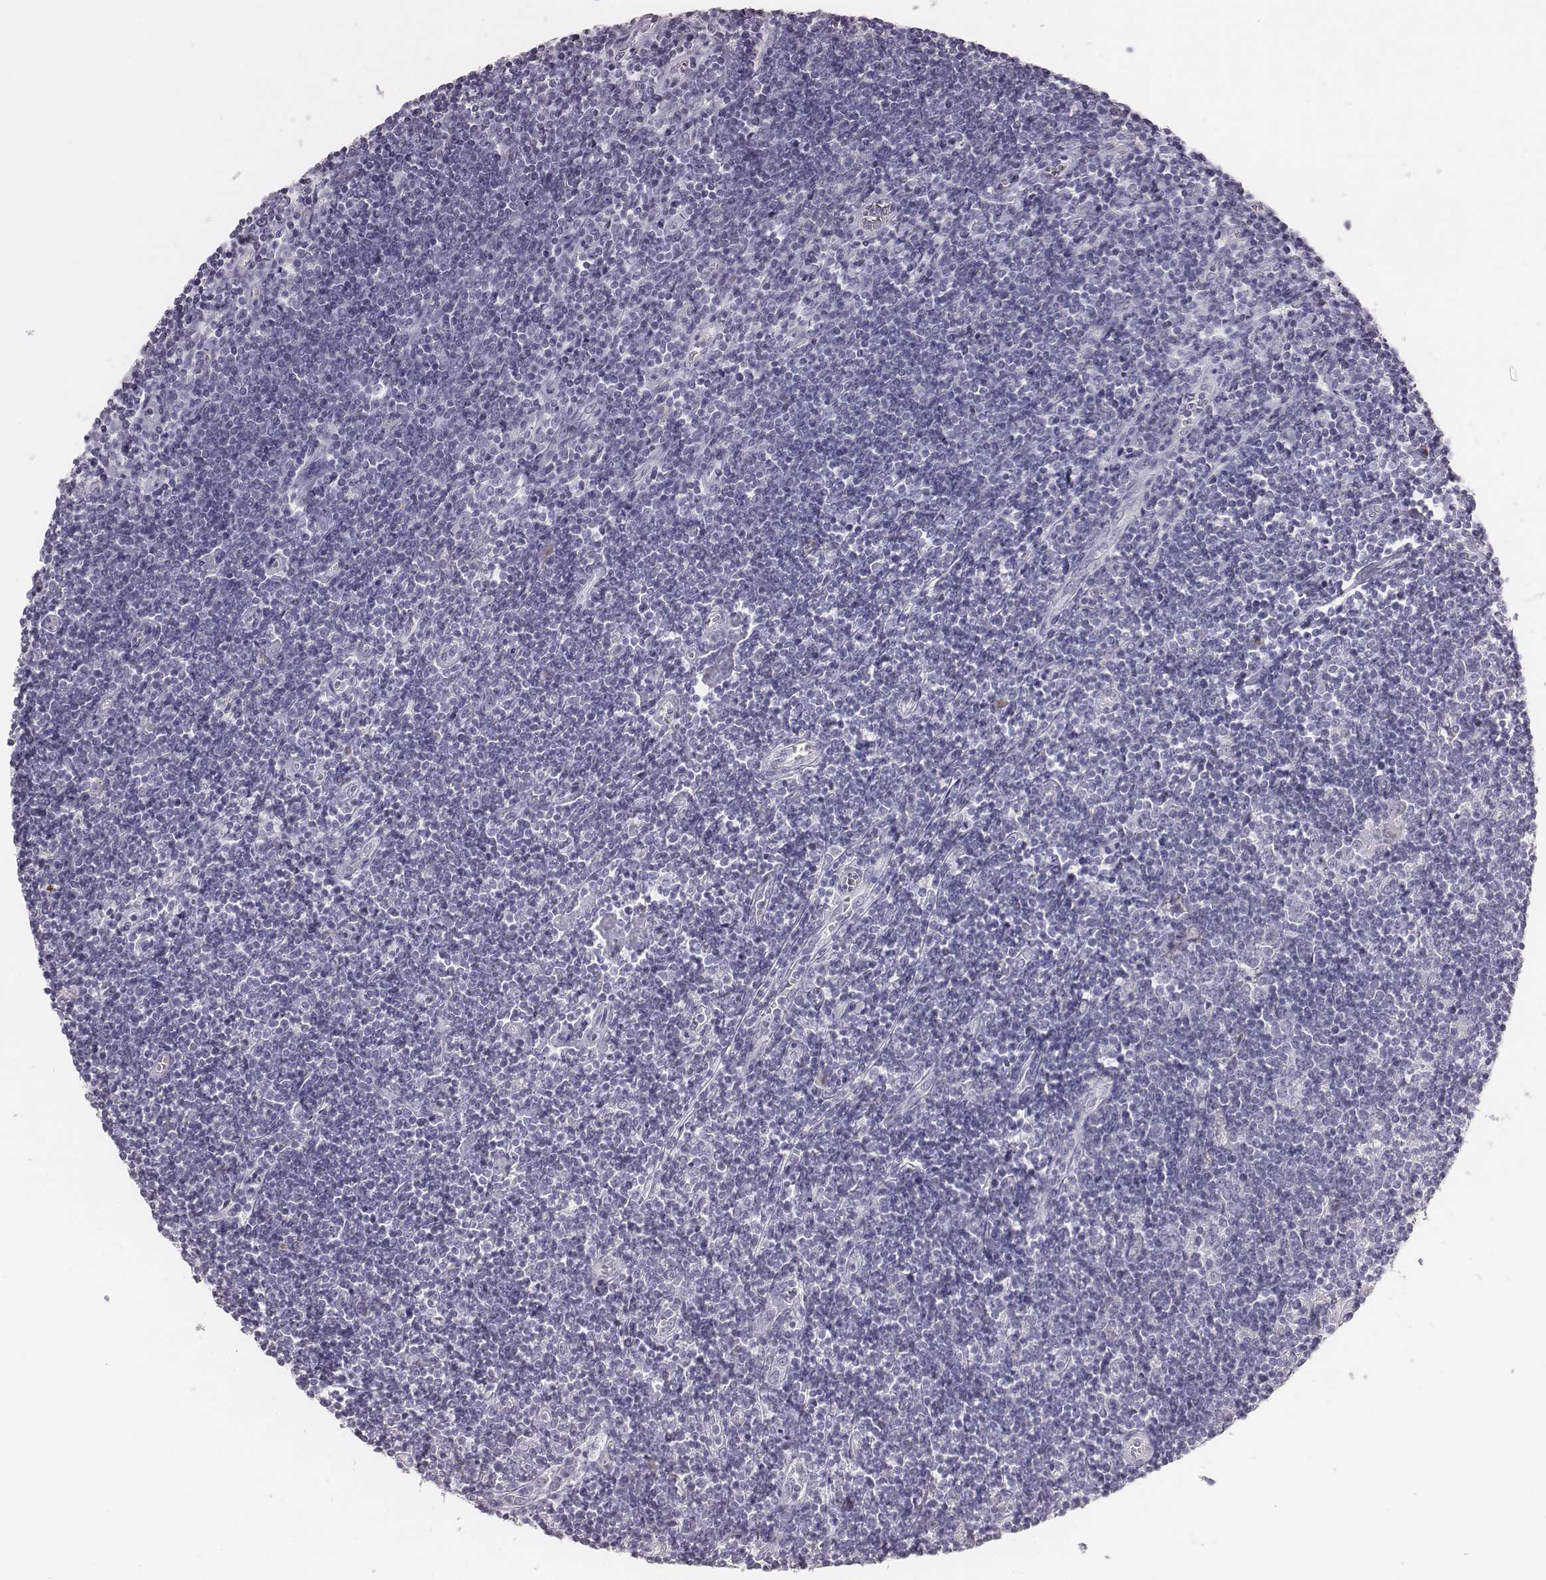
{"staining": {"intensity": "negative", "quantity": "none", "location": "none"}, "tissue": "lymphoma", "cell_type": "Tumor cells", "image_type": "cancer", "snomed": [{"axis": "morphology", "description": "Hodgkin's disease, NOS"}, {"axis": "topography", "description": "Lymph node"}], "caption": "Tumor cells are negative for brown protein staining in Hodgkin's disease.", "gene": "C6orf58", "patient": {"sex": "male", "age": 40}}